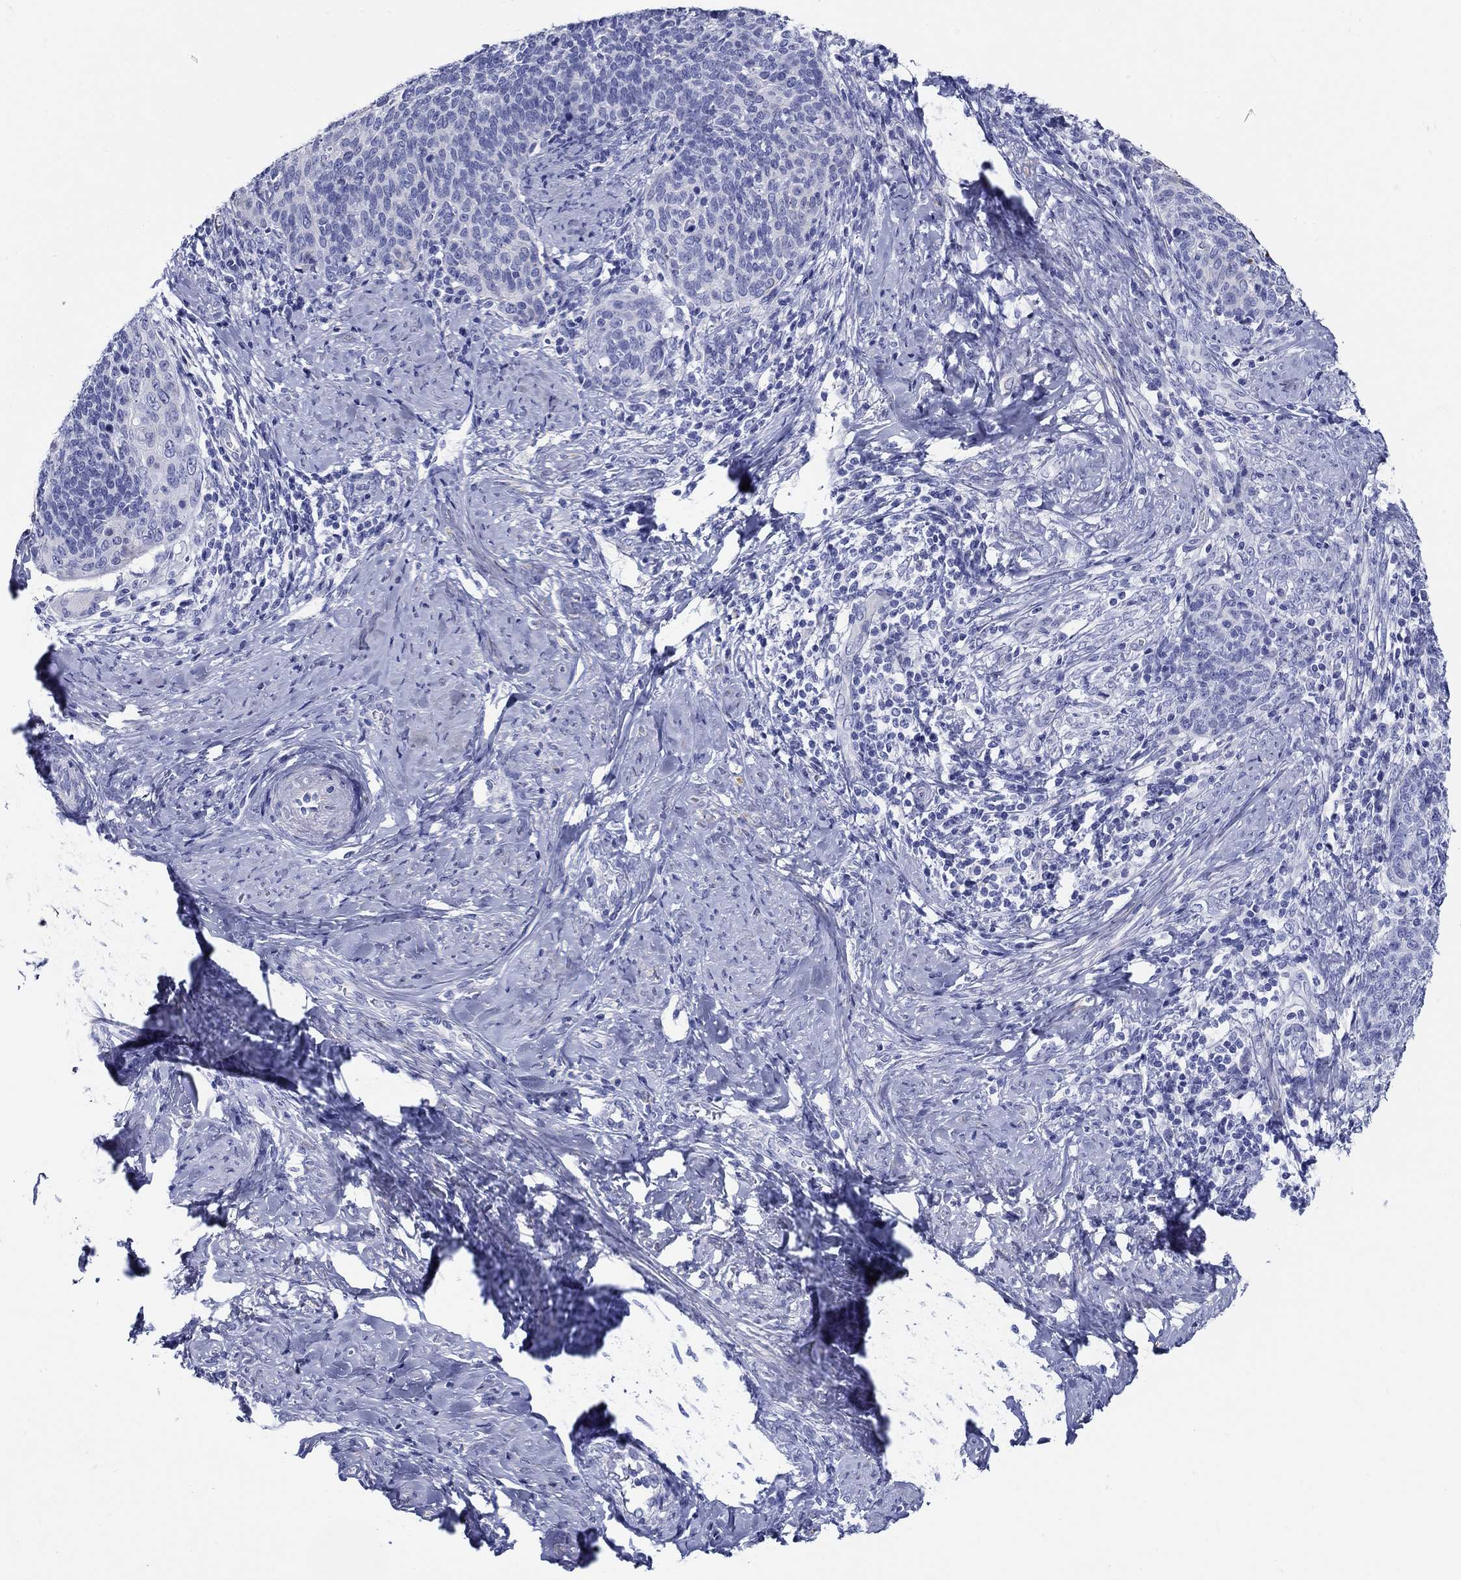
{"staining": {"intensity": "negative", "quantity": "none", "location": "none"}, "tissue": "cervical cancer", "cell_type": "Tumor cells", "image_type": "cancer", "snomed": [{"axis": "morphology", "description": "Normal tissue, NOS"}, {"axis": "morphology", "description": "Squamous cell carcinoma, NOS"}, {"axis": "topography", "description": "Cervix"}], "caption": "Tumor cells show no significant protein positivity in cervical cancer.", "gene": "CRYGS", "patient": {"sex": "female", "age": 39}}